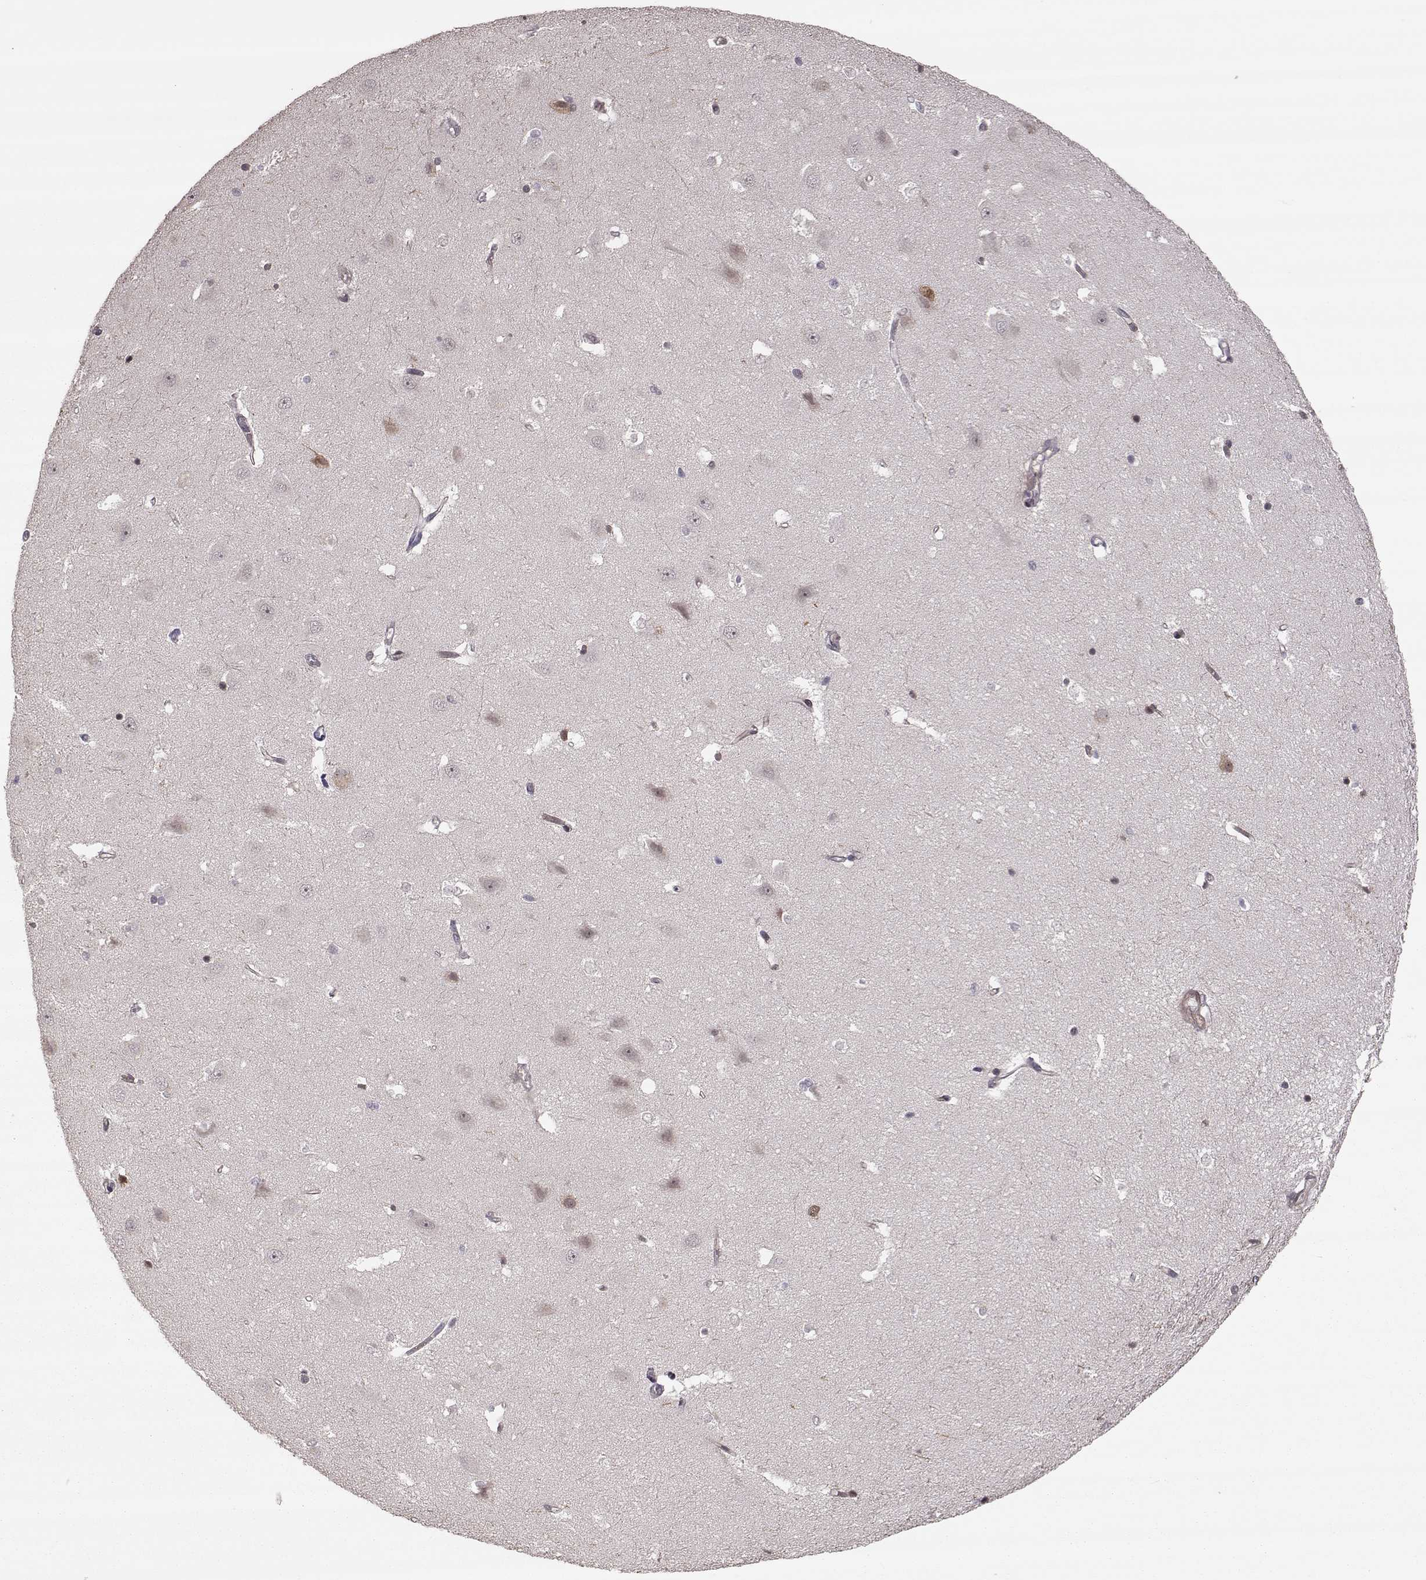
{"staining": {"intensity": "weak", "quantity": "<25%", "location": "cytoplasmic/membranous"}, "tissue": "hippocampus", "cell_type": "Glial cells", "image_type": "normal", "snomed": [{"axis": "morphology", "description": "Normal tissue, NOS"}, {"axis": "topography", "description": "Hippocampus"}], "caption": "Histopathology image shows no protein positivity in glial cells of unremarkable hippocampus. (DAB IHC visualized using brightfield microscopy, high magnification).", "gene": "PLEKHG3", "patient": {"sex": "male", "age": 44}}